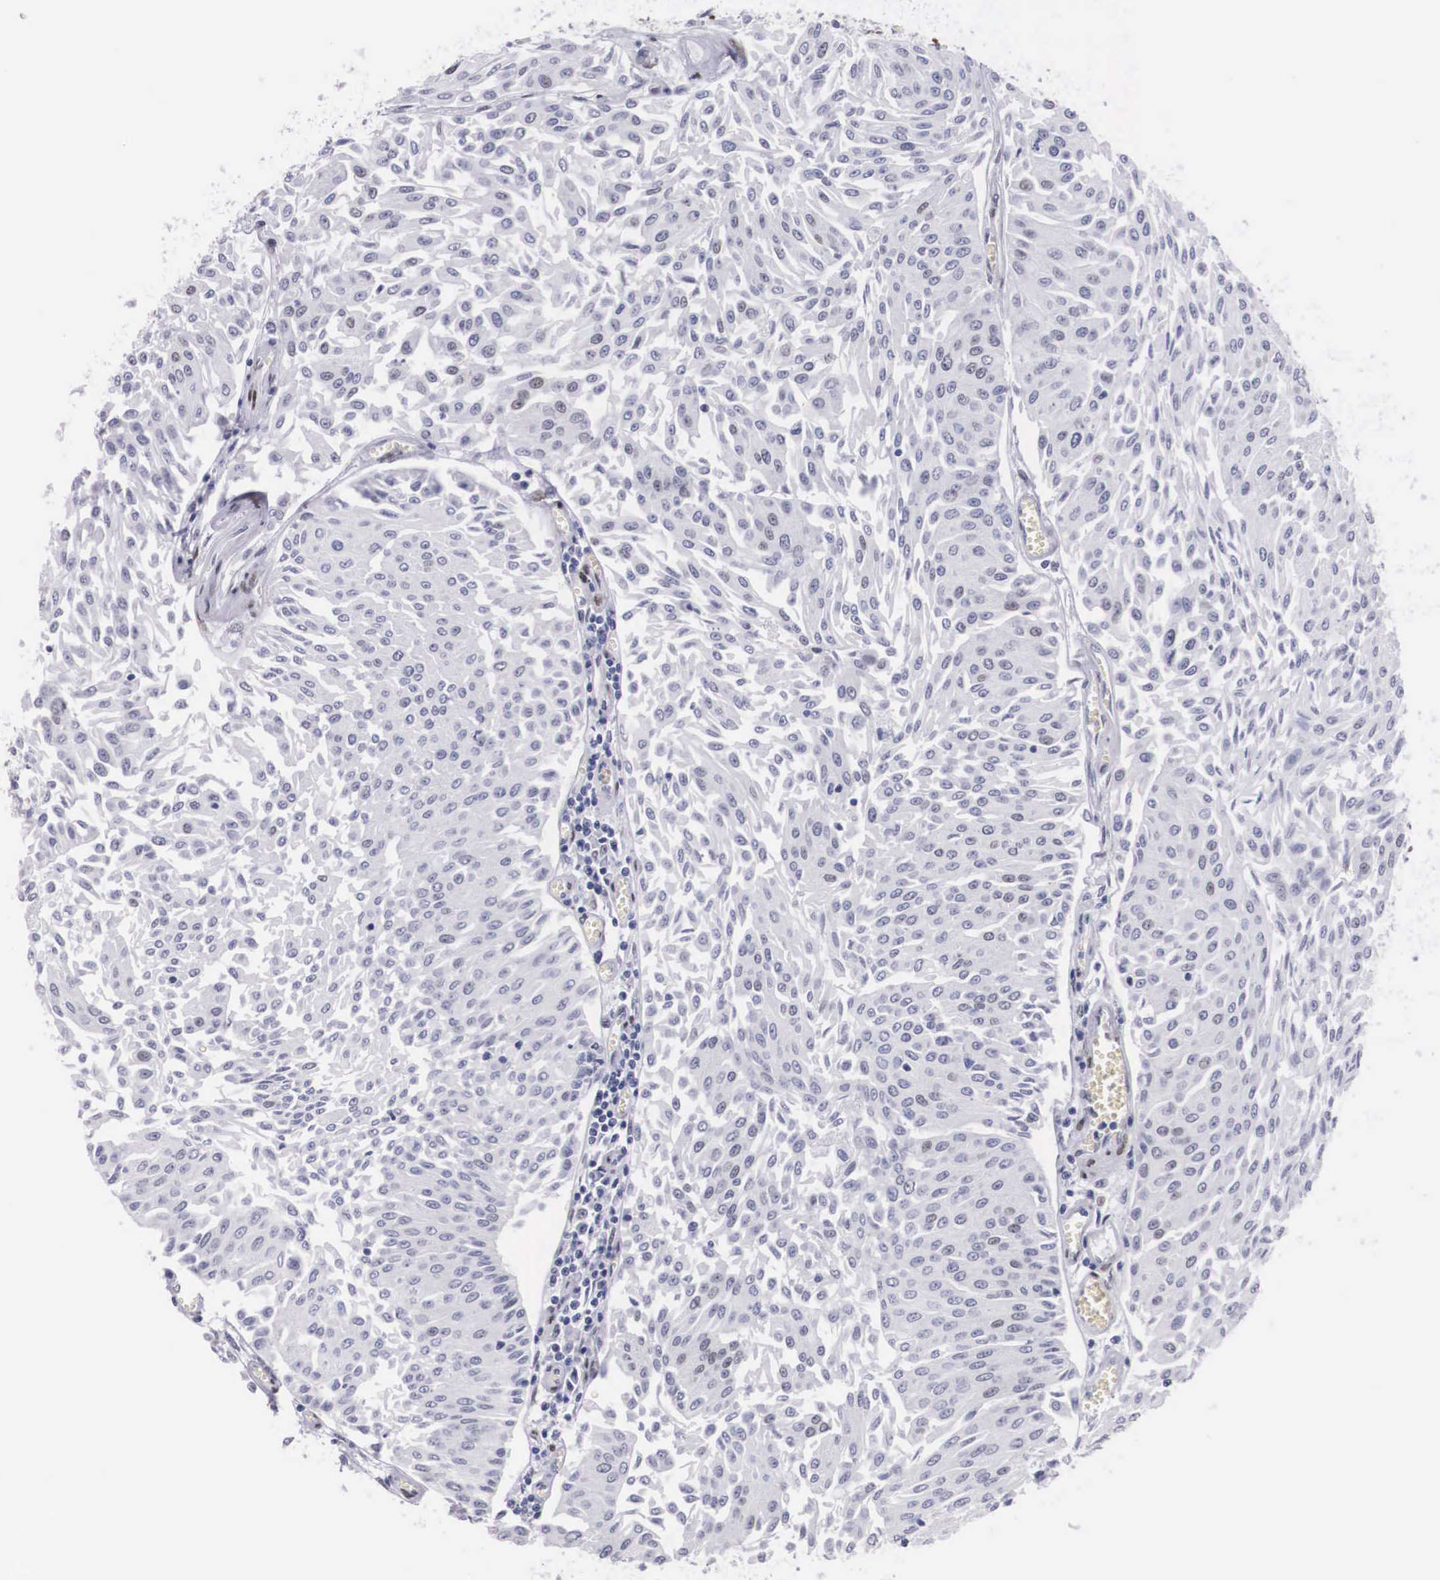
{"staining": {"intensity": "weak", "quantity": "<25%", "location": "nuclear"}, "tissue": "urothelial cancer", "cell_type": "Tumor cells", "image_type": "cancer", "snomed": [{"axis": "morphology", "description": "Urothelial carcinoma, Low grade"}, {"axis": "topography", "description": "Urinary bladder"}], "caption": "The photomicrograph displays no staining of tumor cells in urothelial cancer.", "gene": "KHDRBS3", "patient": {"sex": "male", "age": 86}}